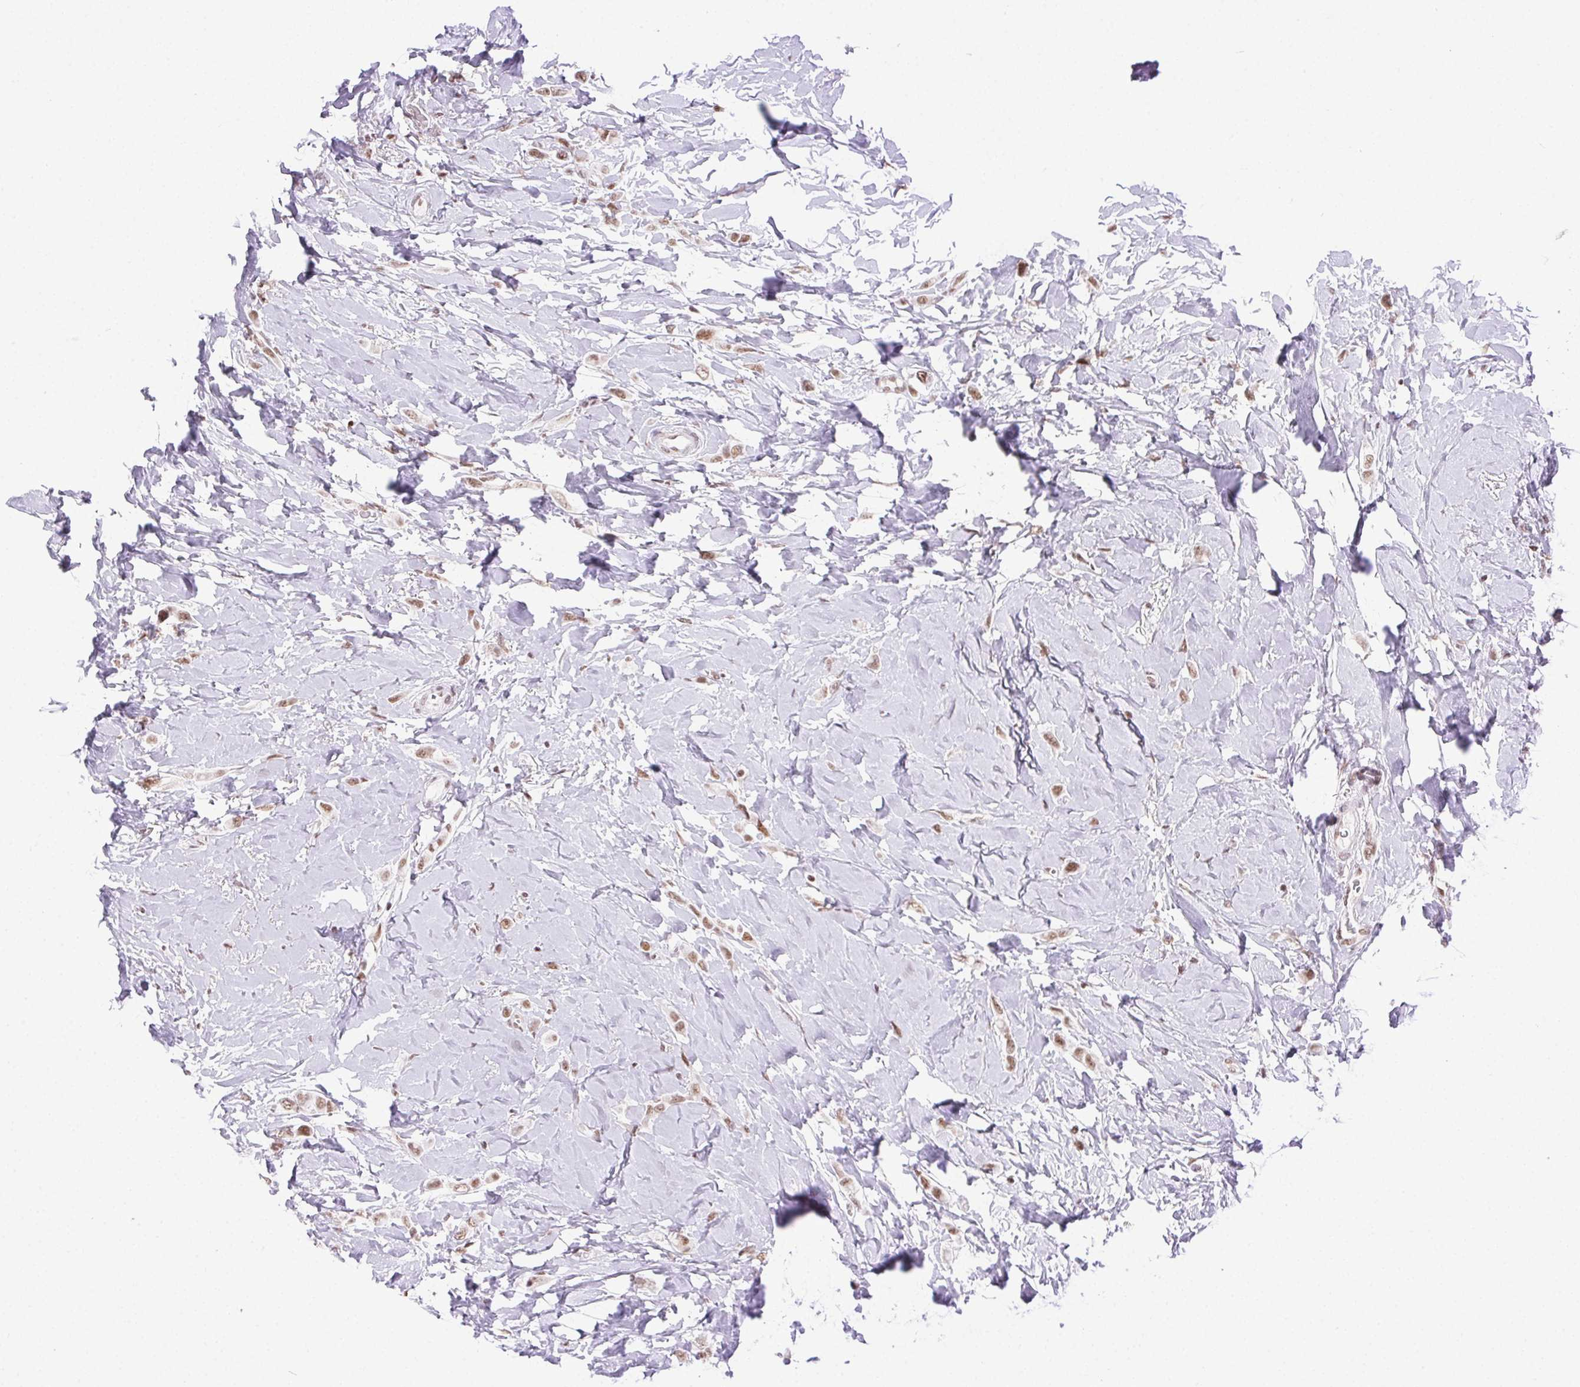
{"staining": {"intensity": "moderate", "quantity": ">75%", "location": "nuclear"}, "tissue": "breast cancer", "cell_type": "Tumor cells", "image_type": "cancer", "snomed": [{"axis": "morphology", "description": "Lobular carcinoma"}, {"axis": "topography", "description": "Breast"}], "caption": "Lobular carcinoma (breast) tissue displays moderate nuclear positivity in about >75% of tumor cells, visualized by immunohistochemistry.", "gene": "TRA2B", "patient": {"sex": "female", "age": 66}}